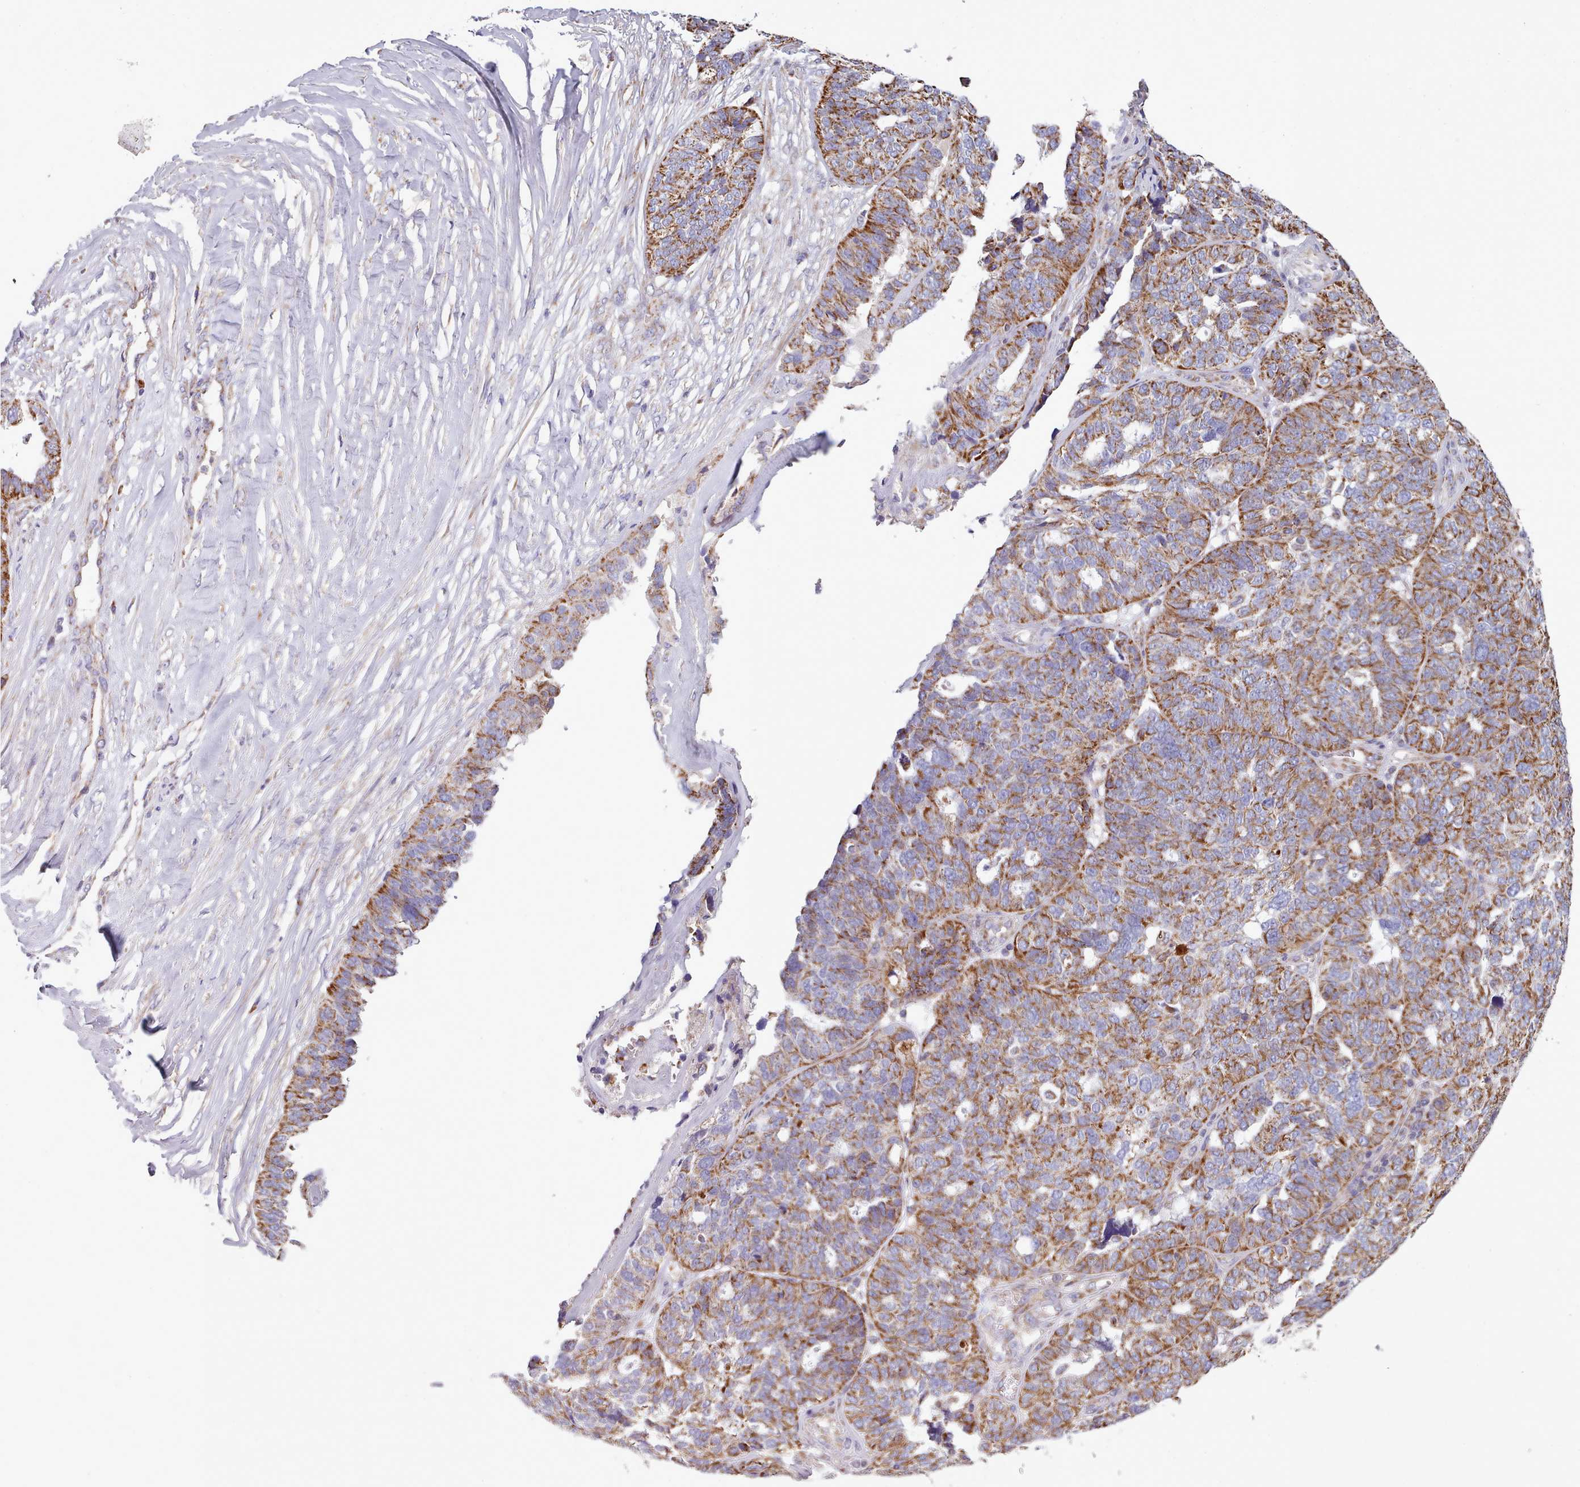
{"staining": {"intensity": "moderate", "quantity": ">75%", "location": "cytoplasmic/membranous"}, "tissue": "ovarian cancer", "cell_type": "Tumor cells", "image_type": "cancer", "snomed": [{"axis": "morphology", "description": "Cystadenocarcinoma, serous, NOS"}, {"axis": "topography", "description": "Ovary"}], "caption": "Brown immunohistochemical staining in ovarian serous cystadenocarcinoma shows moderate cytoplasmic/membranous expression in approximately >75% of tumor cells.", "gene": "SRP54", "patient": {"sex": "female", "age": 59}}